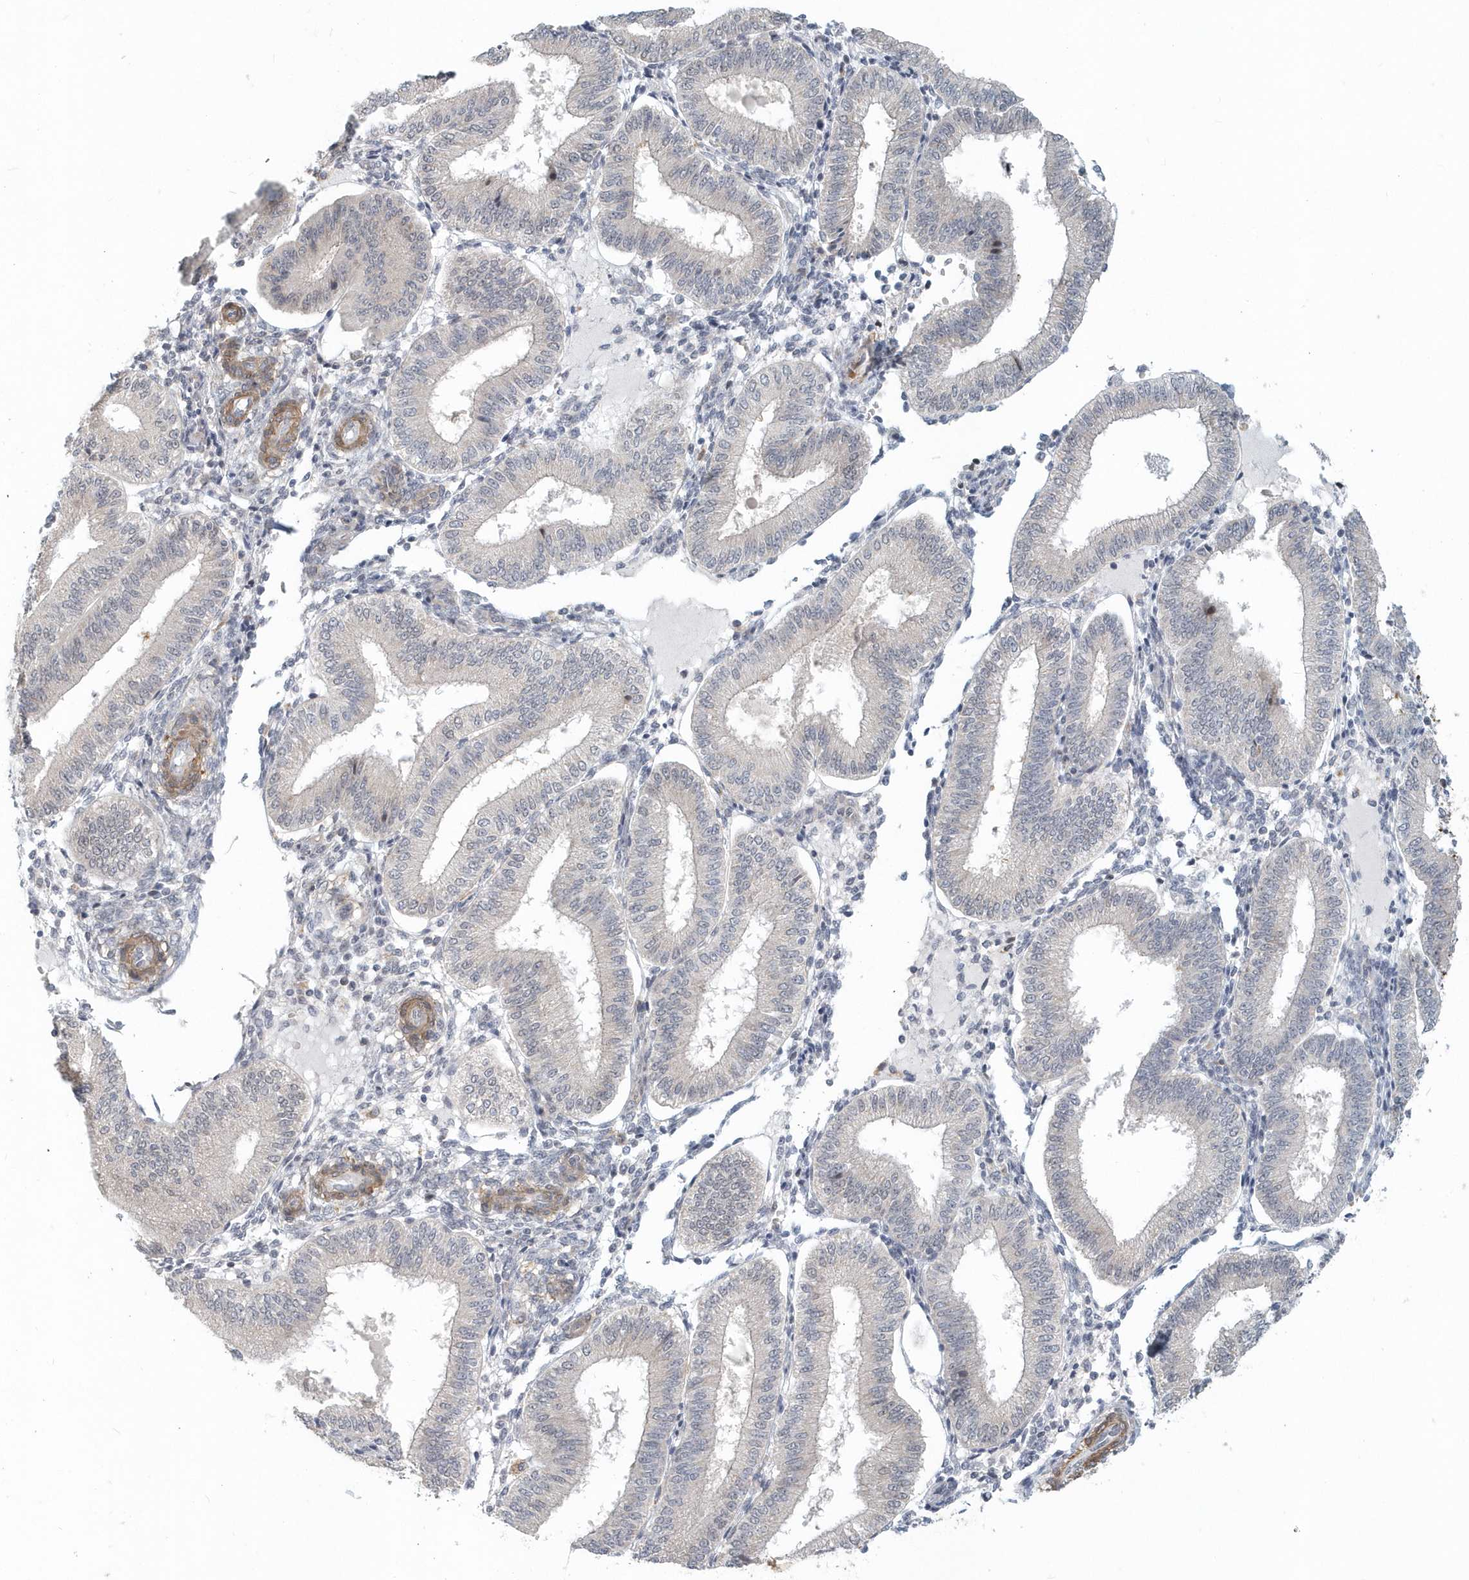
{"staining": {"intensity": "negative", "quantity": "none", "location": "none"}, "tissue": "endometrium", "cell_type": "Cells in endometrial stroma", "image_type": "normal", "snomed": [{"axis": "morphology", "description": "Normal tissue, NOS"}, {"axis": "topography", "description": "Endometrium"}], "caption": "There is no significant expression in cells in endometrial stroma of endometrium. (DAB IHC visualized using brightfield microscopy, high magnification).", "gene": "NAPB", "patient": {"sex": "female", "age": 39}}